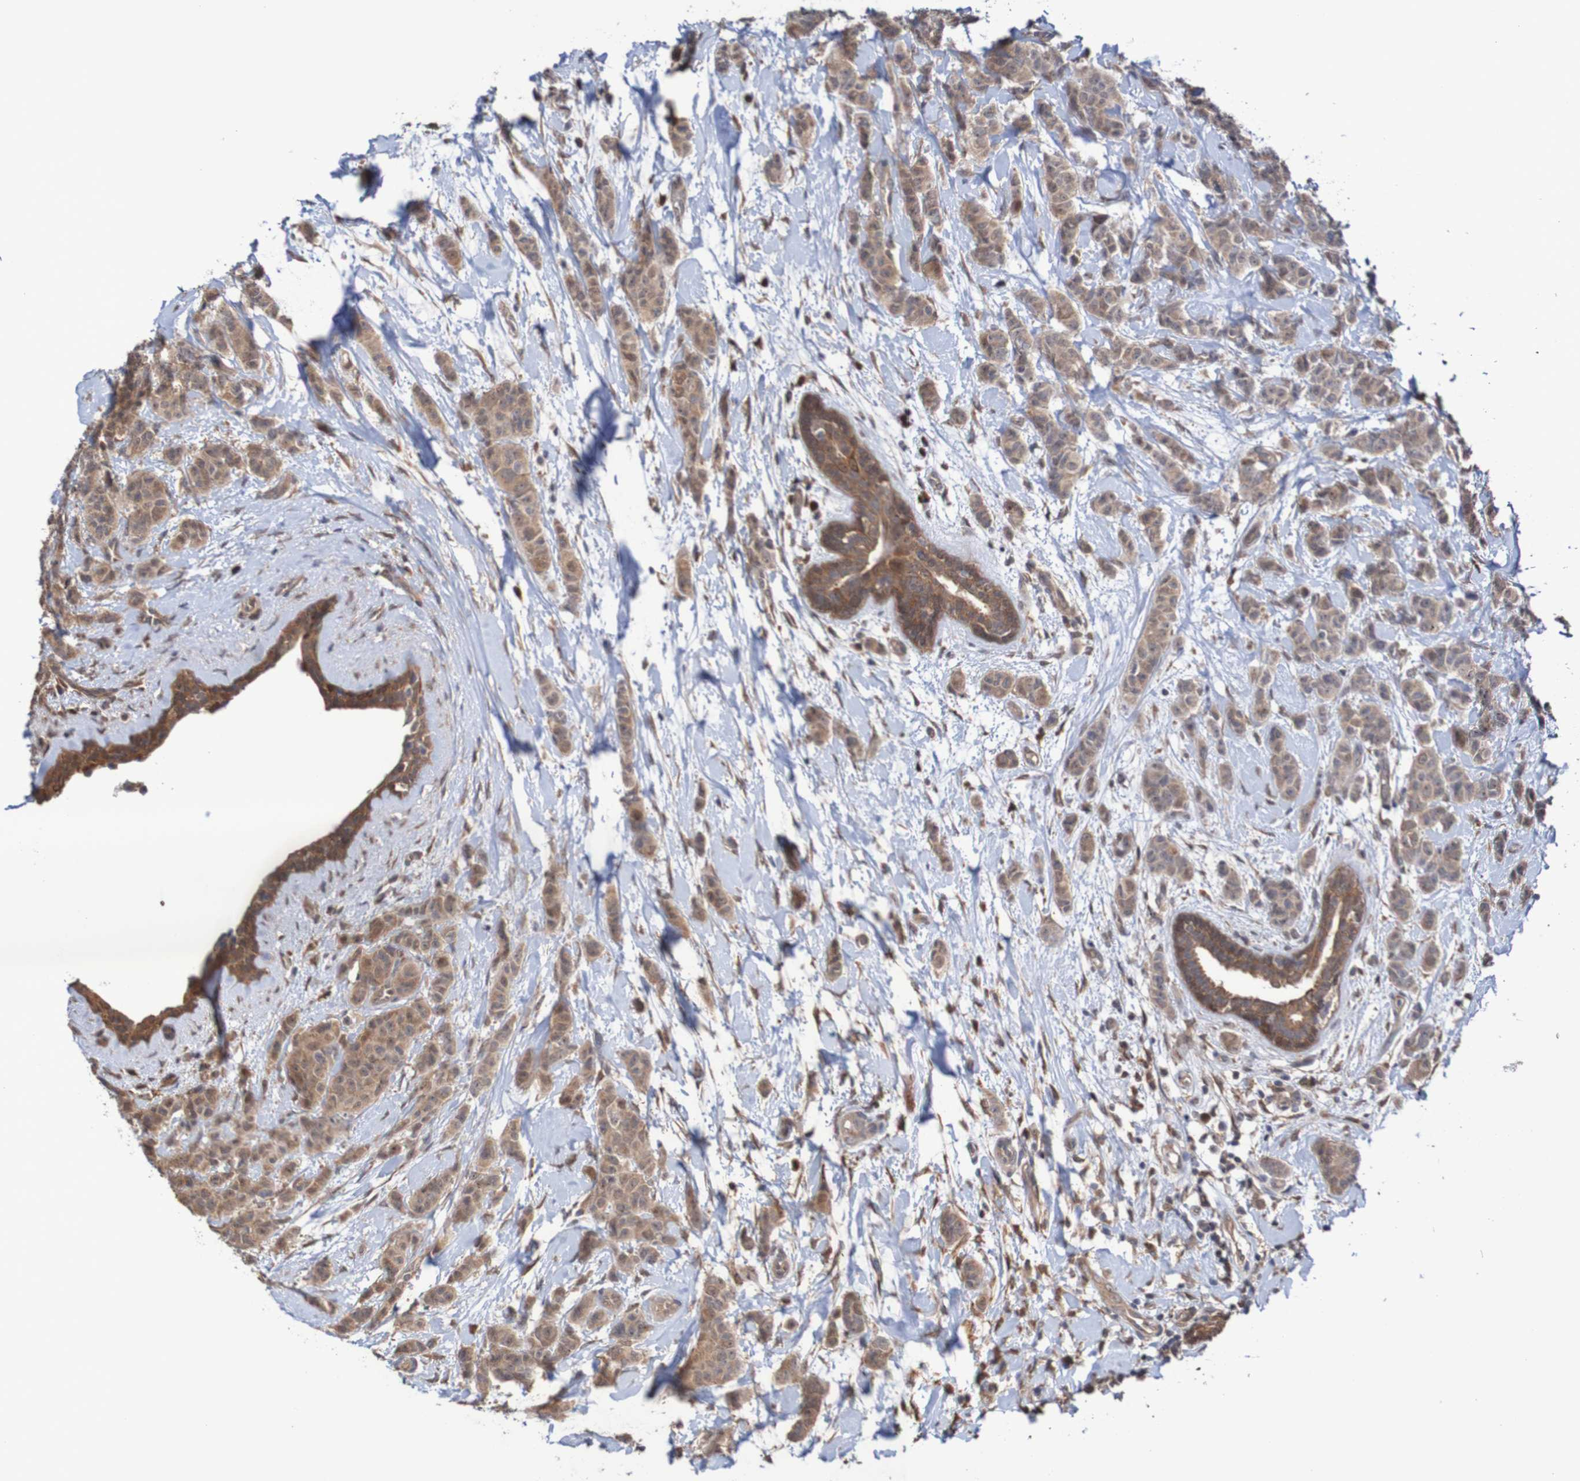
{"staining": {"intensity": "moderate", "quantity": ">75%", "location": "cytoplasmic/membranous"}, "tissue": "breast cancer", "cell_type": "Tumor cells", "image_type": "cancer", "snomed": [{"axis": "morphology", "description": "Normal tissue, NOS"}, {"axis": "morphology", "description": "Duct carcinoma"}, {"axis": "topography", "description": "Breast"}], "caption": "Immunohistochemistry micrograph of neoplastic tissue: breast cancer (infiltrating ductal carcinoma) stained using IHC demonstrates medium levels of moderate protein expression localized specifically in the cytoplasmic/membranous of tumor cells, appearing as a cytoplasmic/membranous brown color.", "gene": "PHPT1", "patient": {"sex": "female", "age": 40}}